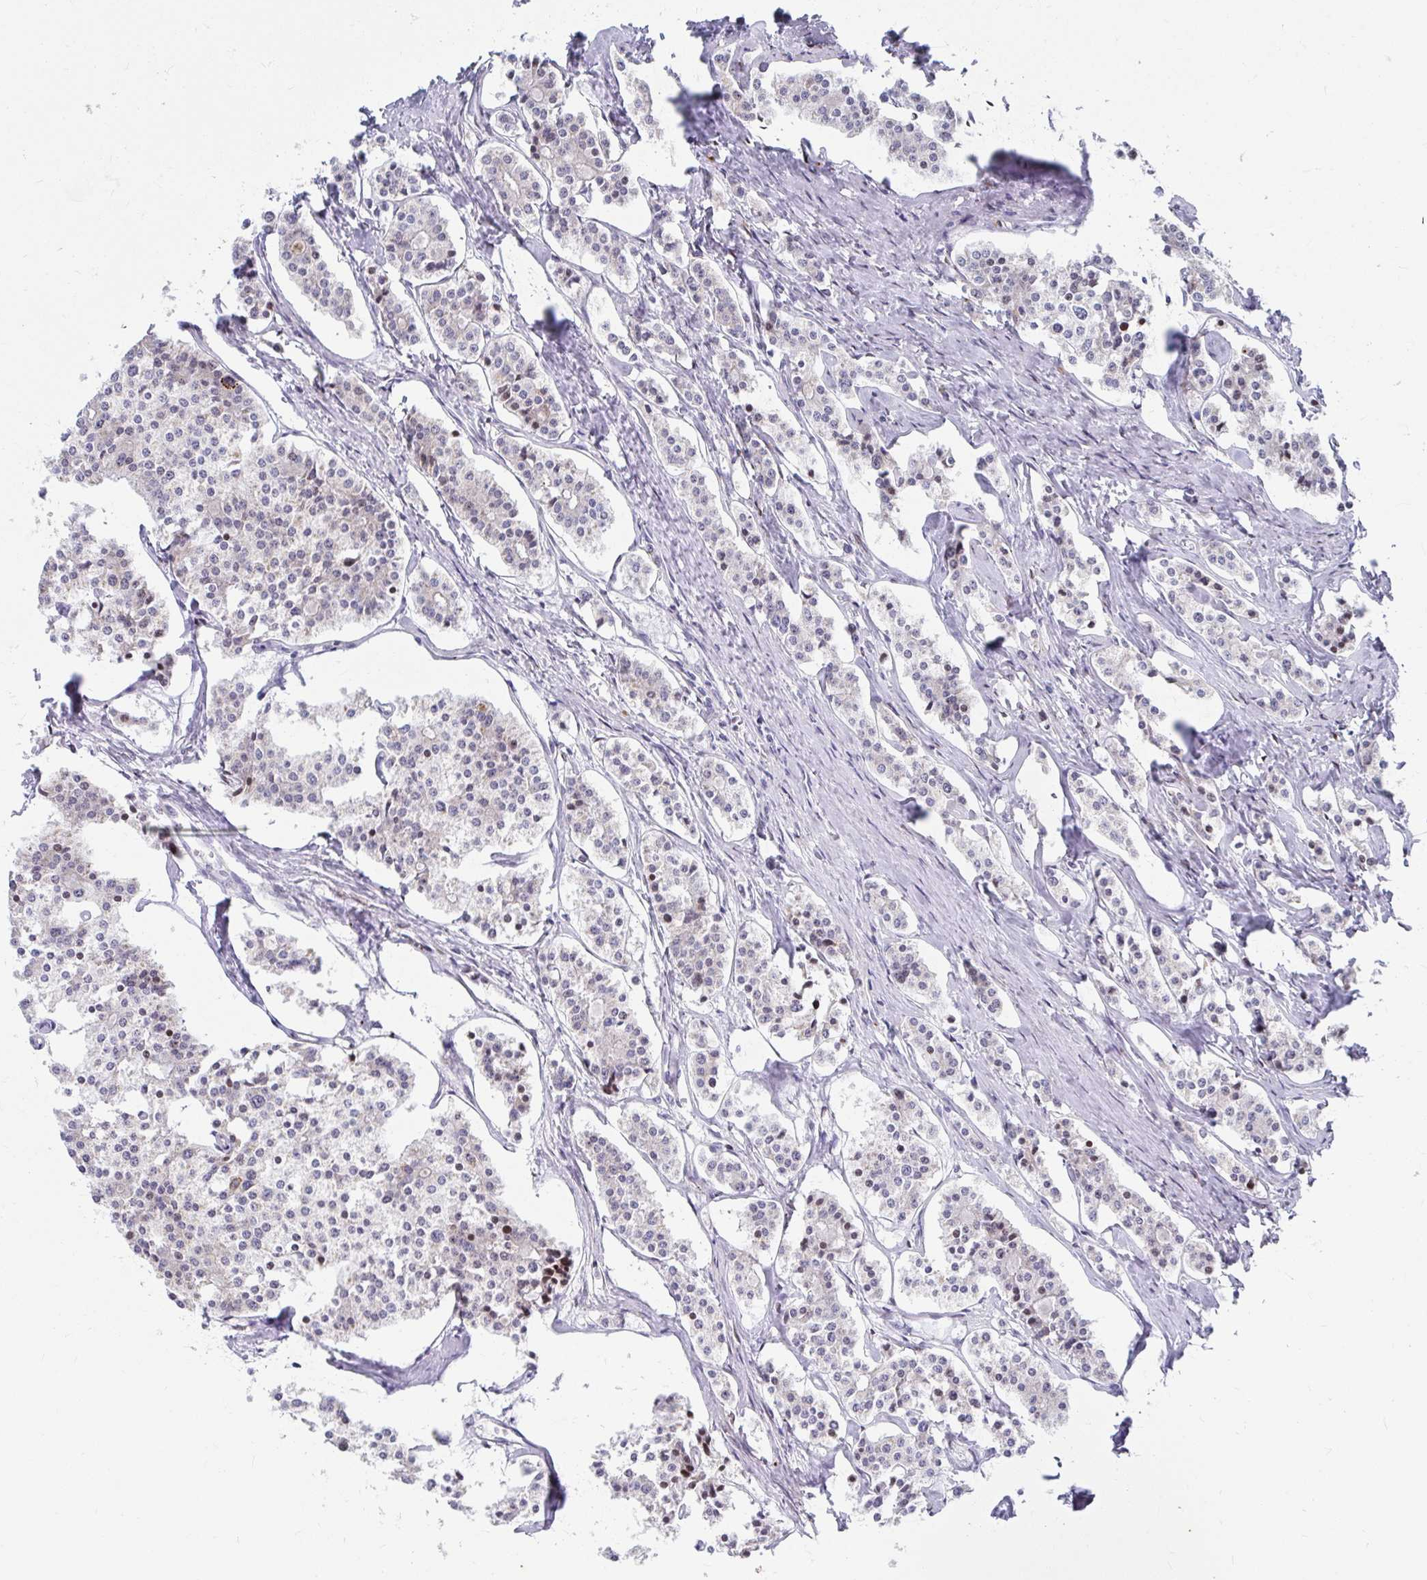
{"staining": {"intensity": "negative", "quantity": "none", "location": "none"}, "tissue": "carcinoid", "cell_type": "Tumor cells", "image_type": "cancer", "snomed": [{"axis": "morphology", "description": "Carcinoid, malignant, NOS"}, {"axis": "topography", "description": "Small intestine"}], "caption": "Micrograph shows no protein expression in tumor cells of carcinoid tissue. Nuclei are stained in blue.", "gene": "EXOC5", "patient": {"sex": "male", "age": 63}}